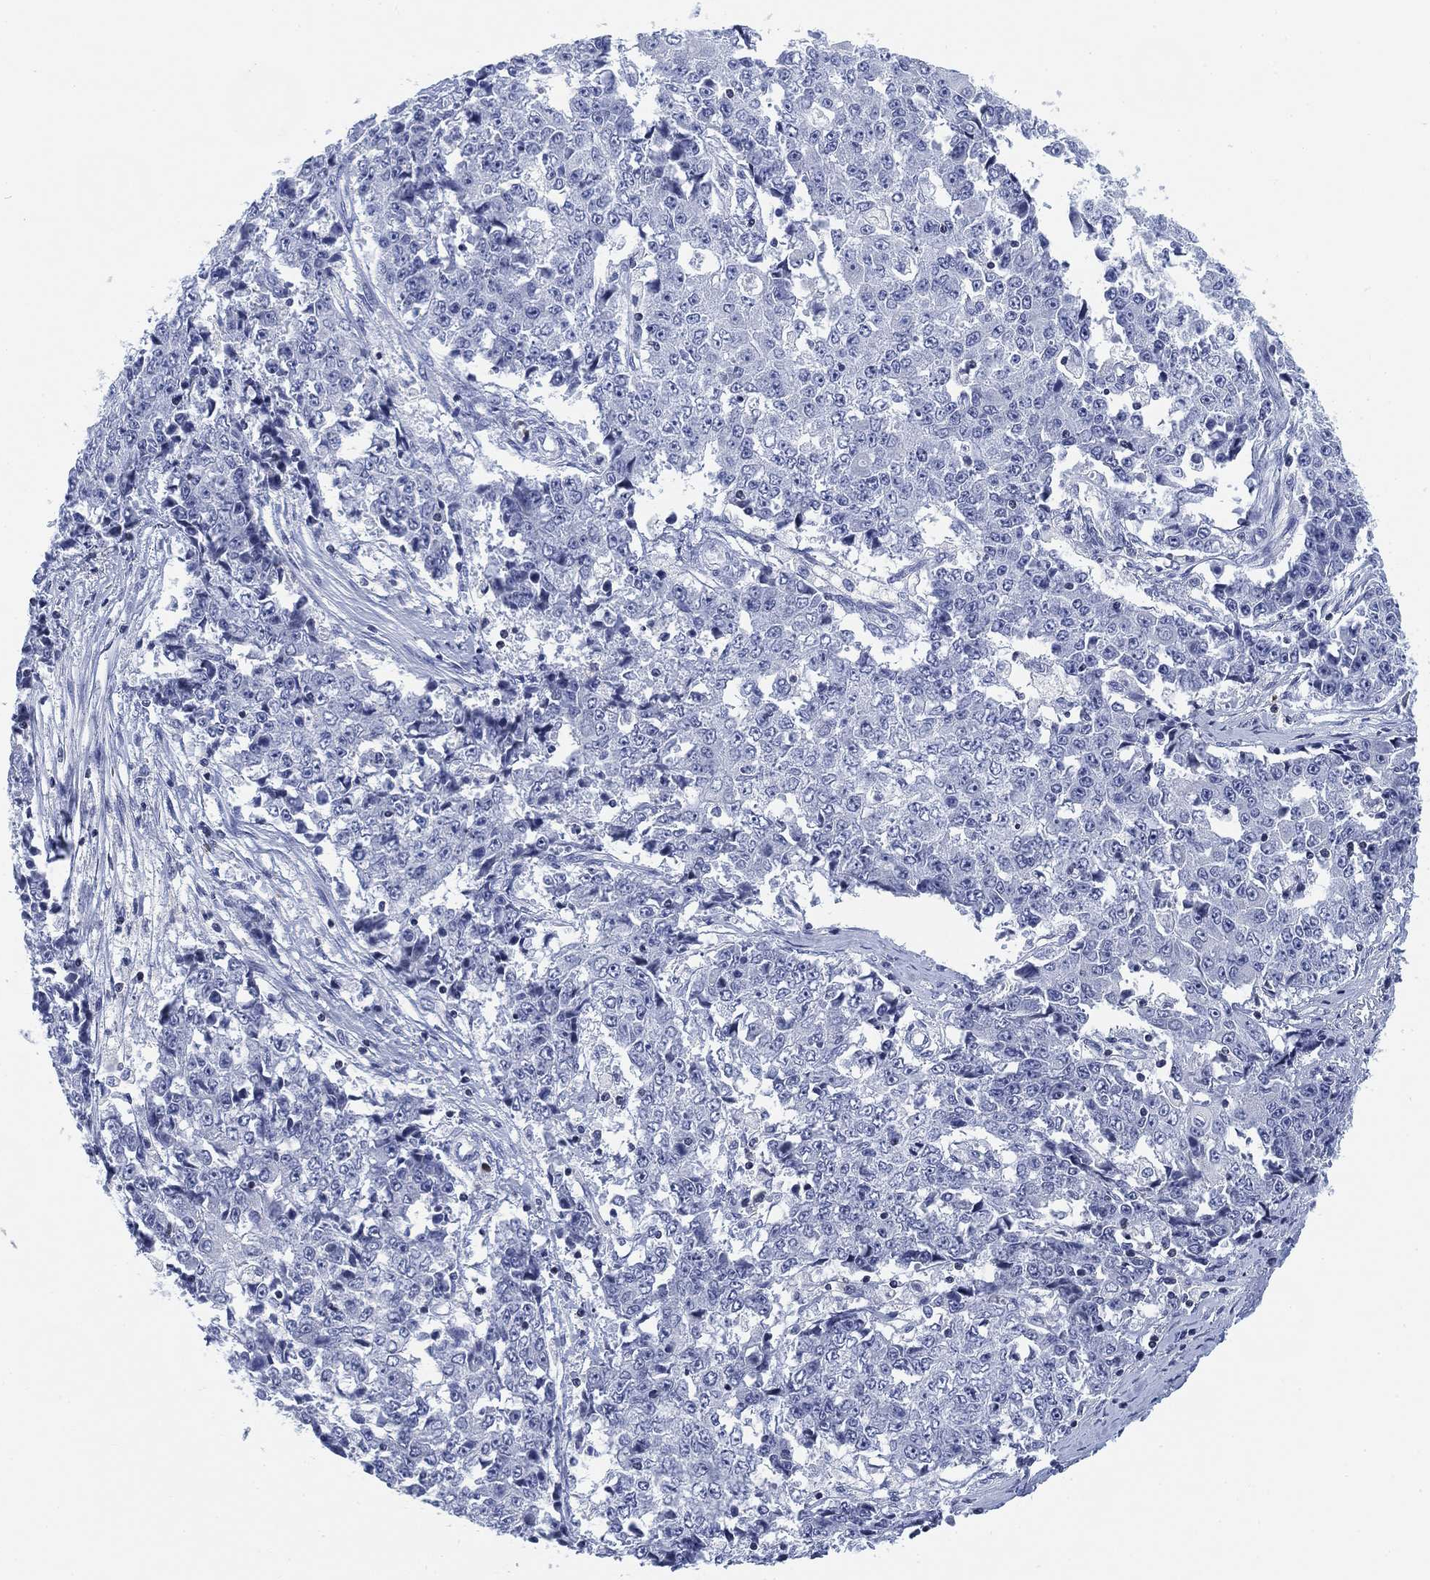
{"staining": {"intensity": "negative", "quantity": "none", "location": "none"}, "tissue": "ovarian cancer", "cell_type": "Tumor cells", "image_type": "cancer", "snomed": [{"axis": "morphology", "description": "Carcinoma, endometroid"}, {"axis": "topography", "description": "Ovary"}], "caption": "Tumor cells show no significant staining in endometroid carcinoma (ovarian). (DAB (3,3'-diaminobenzidine) IHC visualized using brightfield microscopy, high magnification).", "gene": "FYB1", "patient": {"sex": "female", "age": 42}}